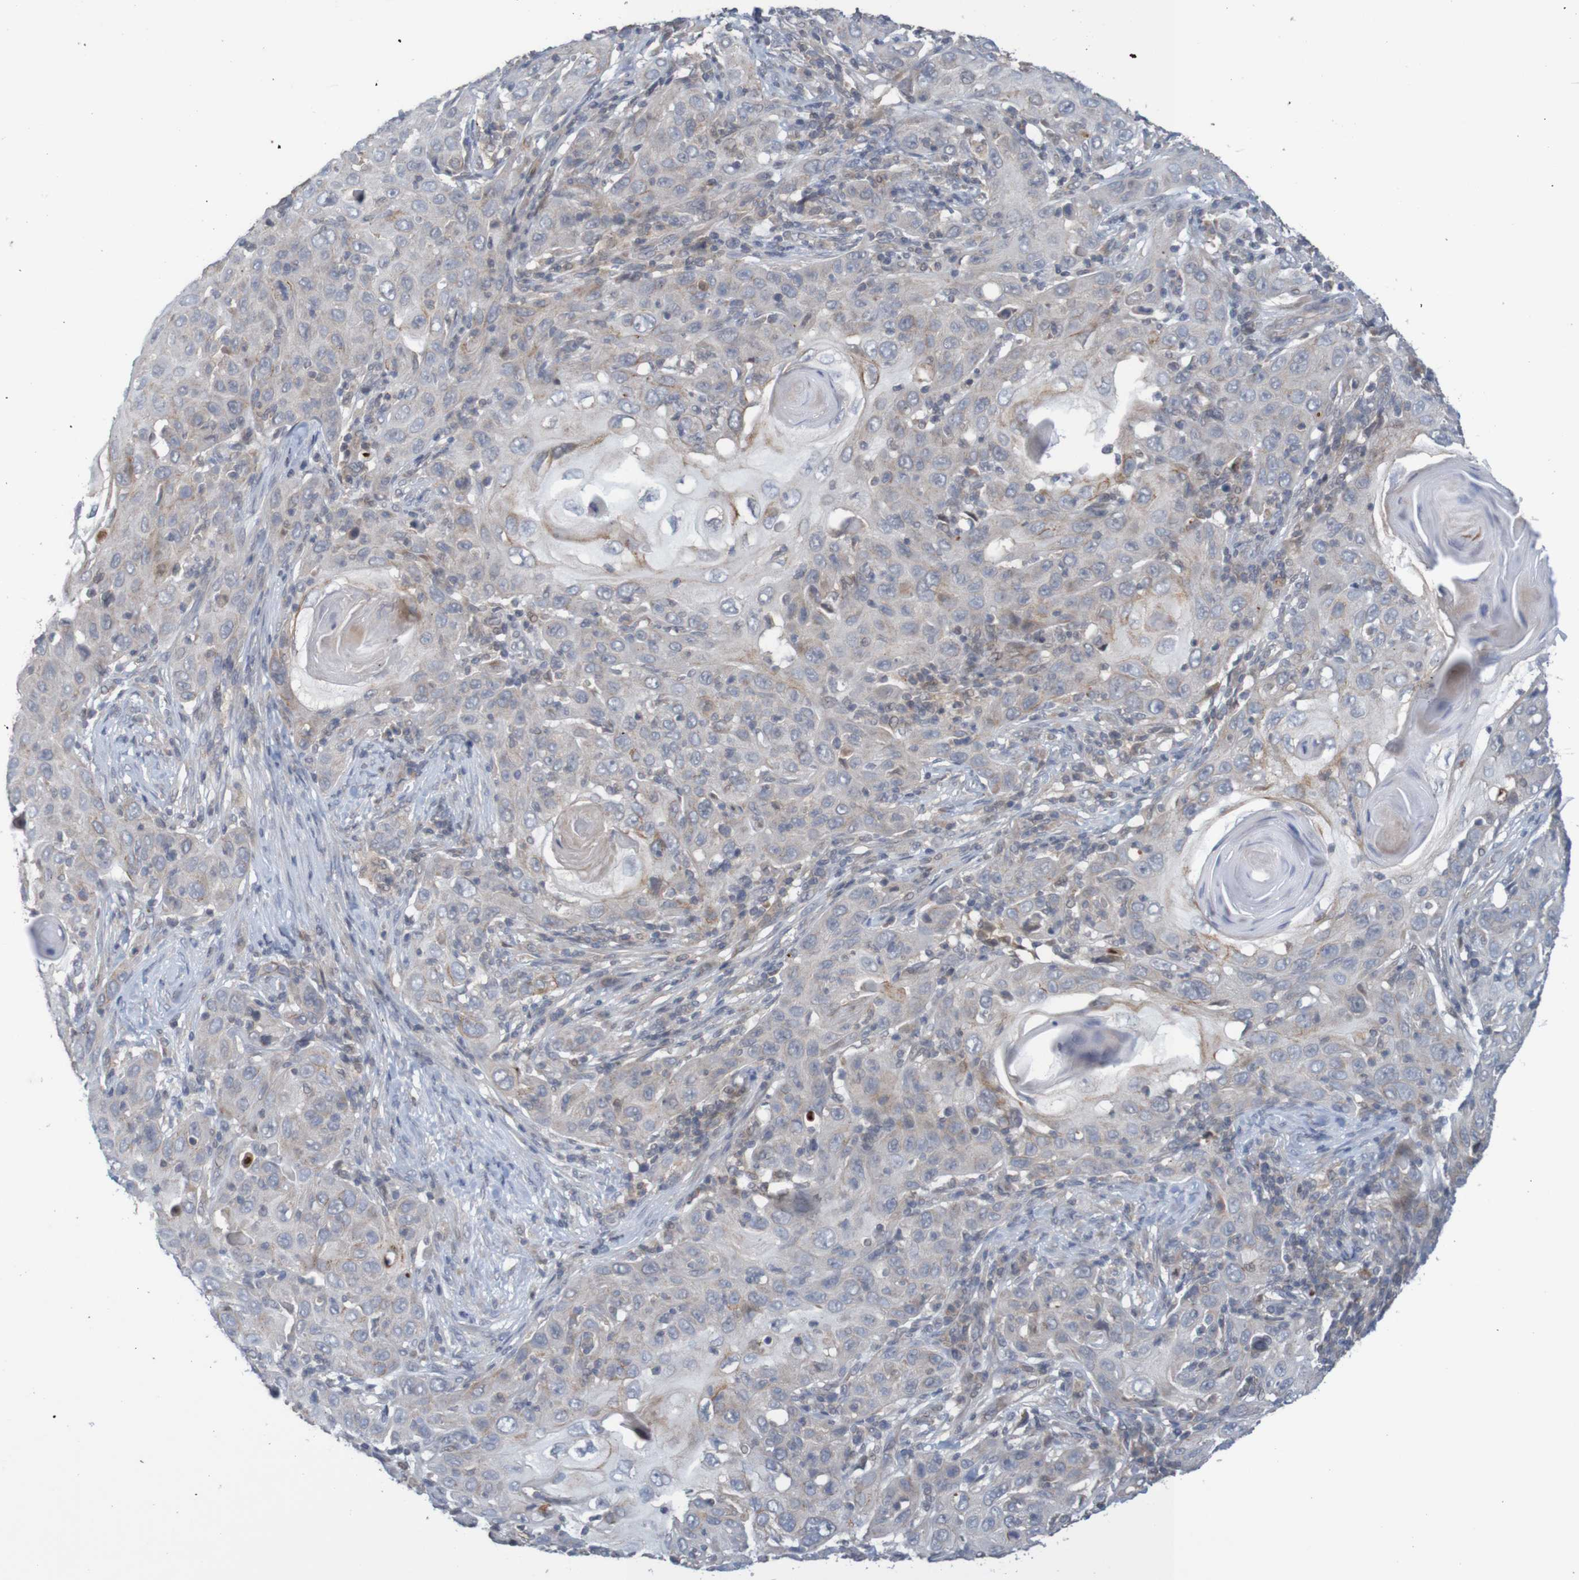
{"staining": {"intensity": "weak", "quantity": "<25%", "location": "cytoplasmic/membranous"}, "tissue": "skin cancer", "cell_type": "Tumor cells", "image_type": "cancer", "snomed": [{"axis": "morphology", "description": "Squamous cell carcinoma, NOS"}, {"axis": "topography", "description": "Skin"}], "caption": "IHC micrograph of human skin cancer stained for a protein (brown), which reveals no expression in tumor cells.", "gene": "ANKK1", "patient": {"sex": "female", "age": 88}}